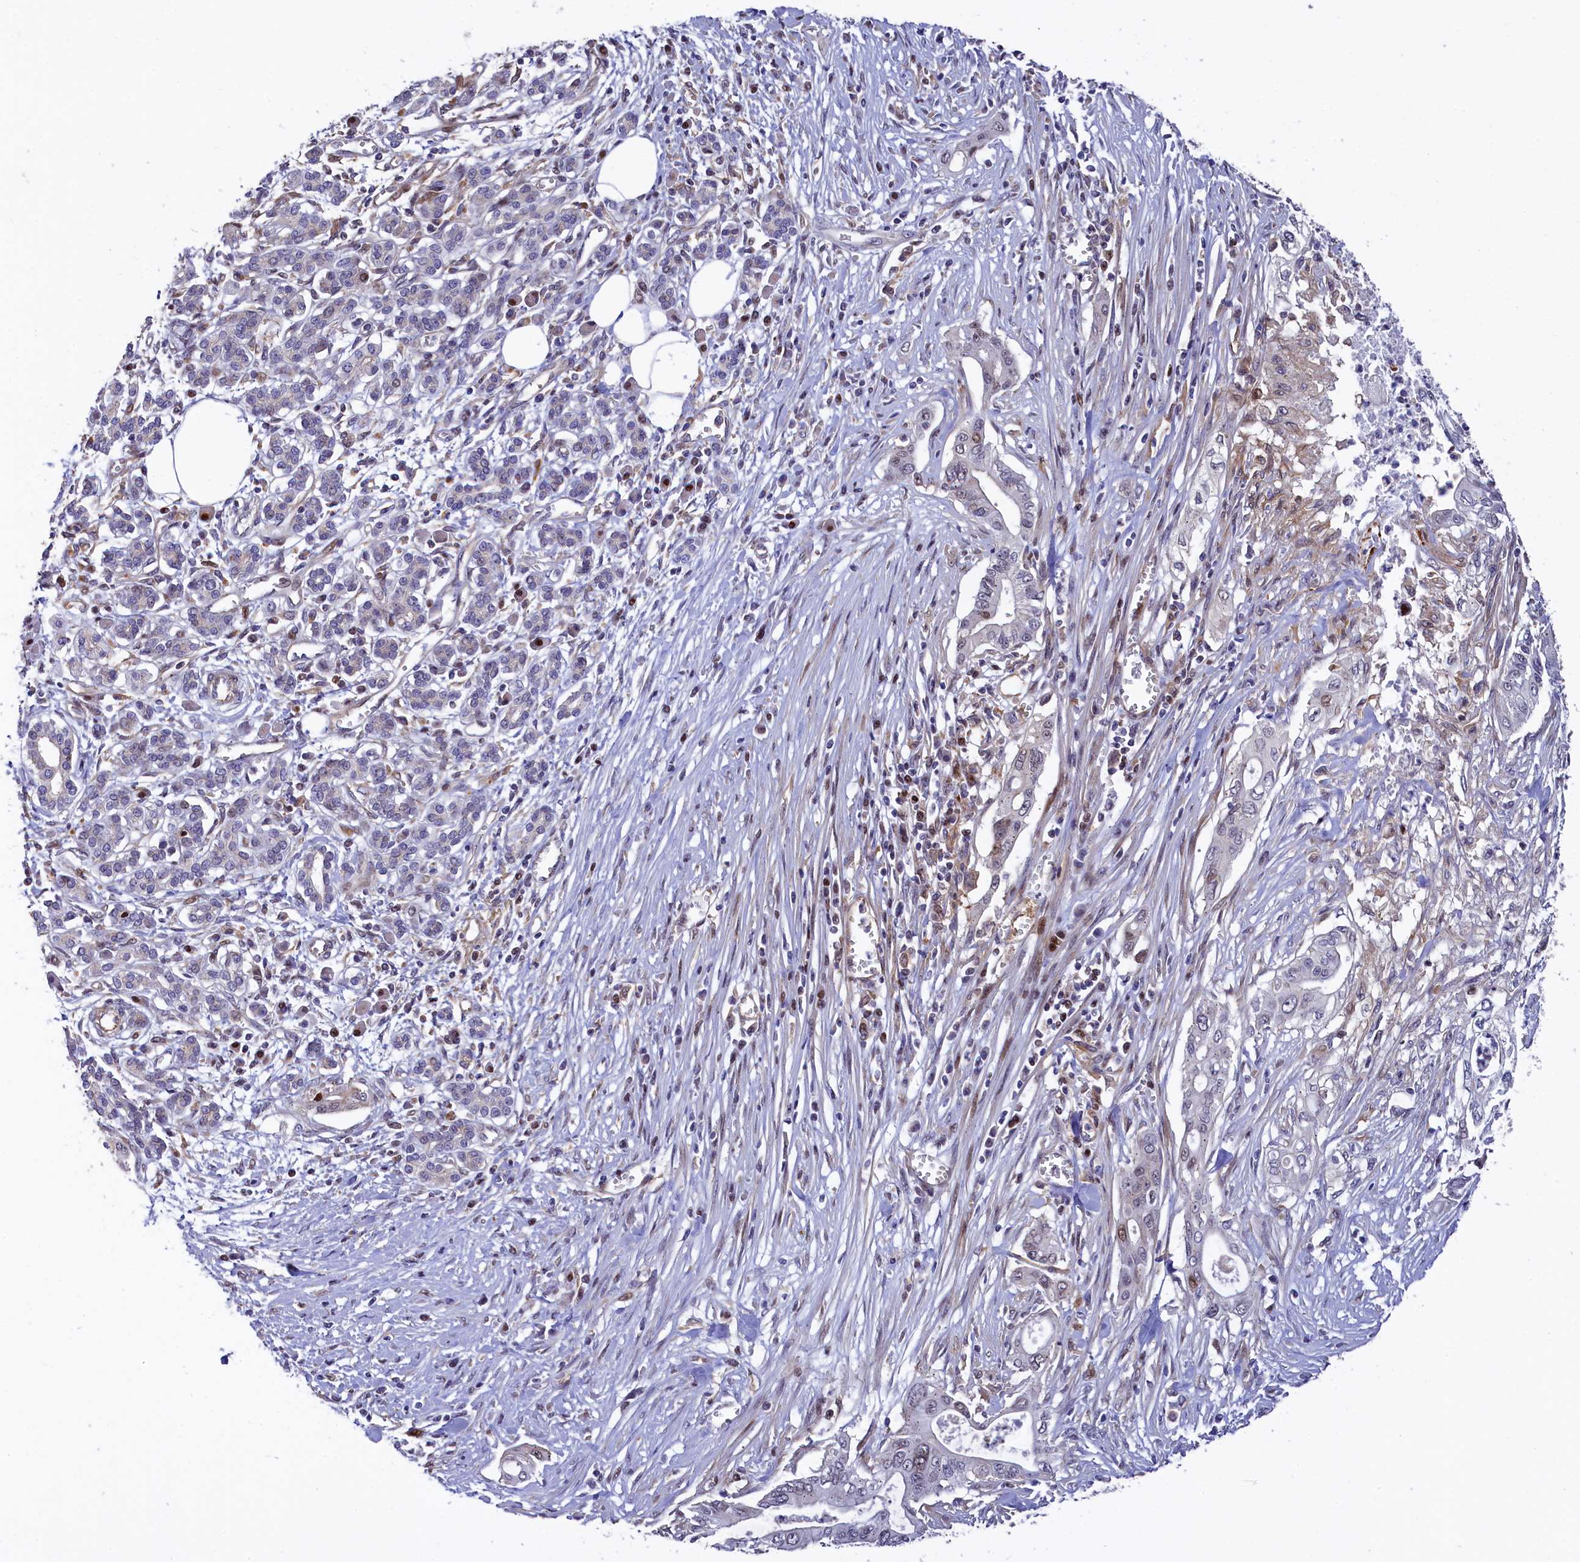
{"staining": {"intensity": "moderate", "quantity": "<25%", "location": "nuclear"}, "tissue": "pancreatic cancer", "cell_type": "Tumor cells", "image_type": "cancer", "snomed": [{"axis": "morphology", "description": "Adenocarcinoma, NOS"}, {"axis": "topography", "description": "Pancreas"}], "caption": "Protein staining demonstrates moderate nuclear positivity in about <25% of tumor cells in pancreatic cancer.", "gene": "TGDS", "patient": {"sex": "male", "age": 58}}